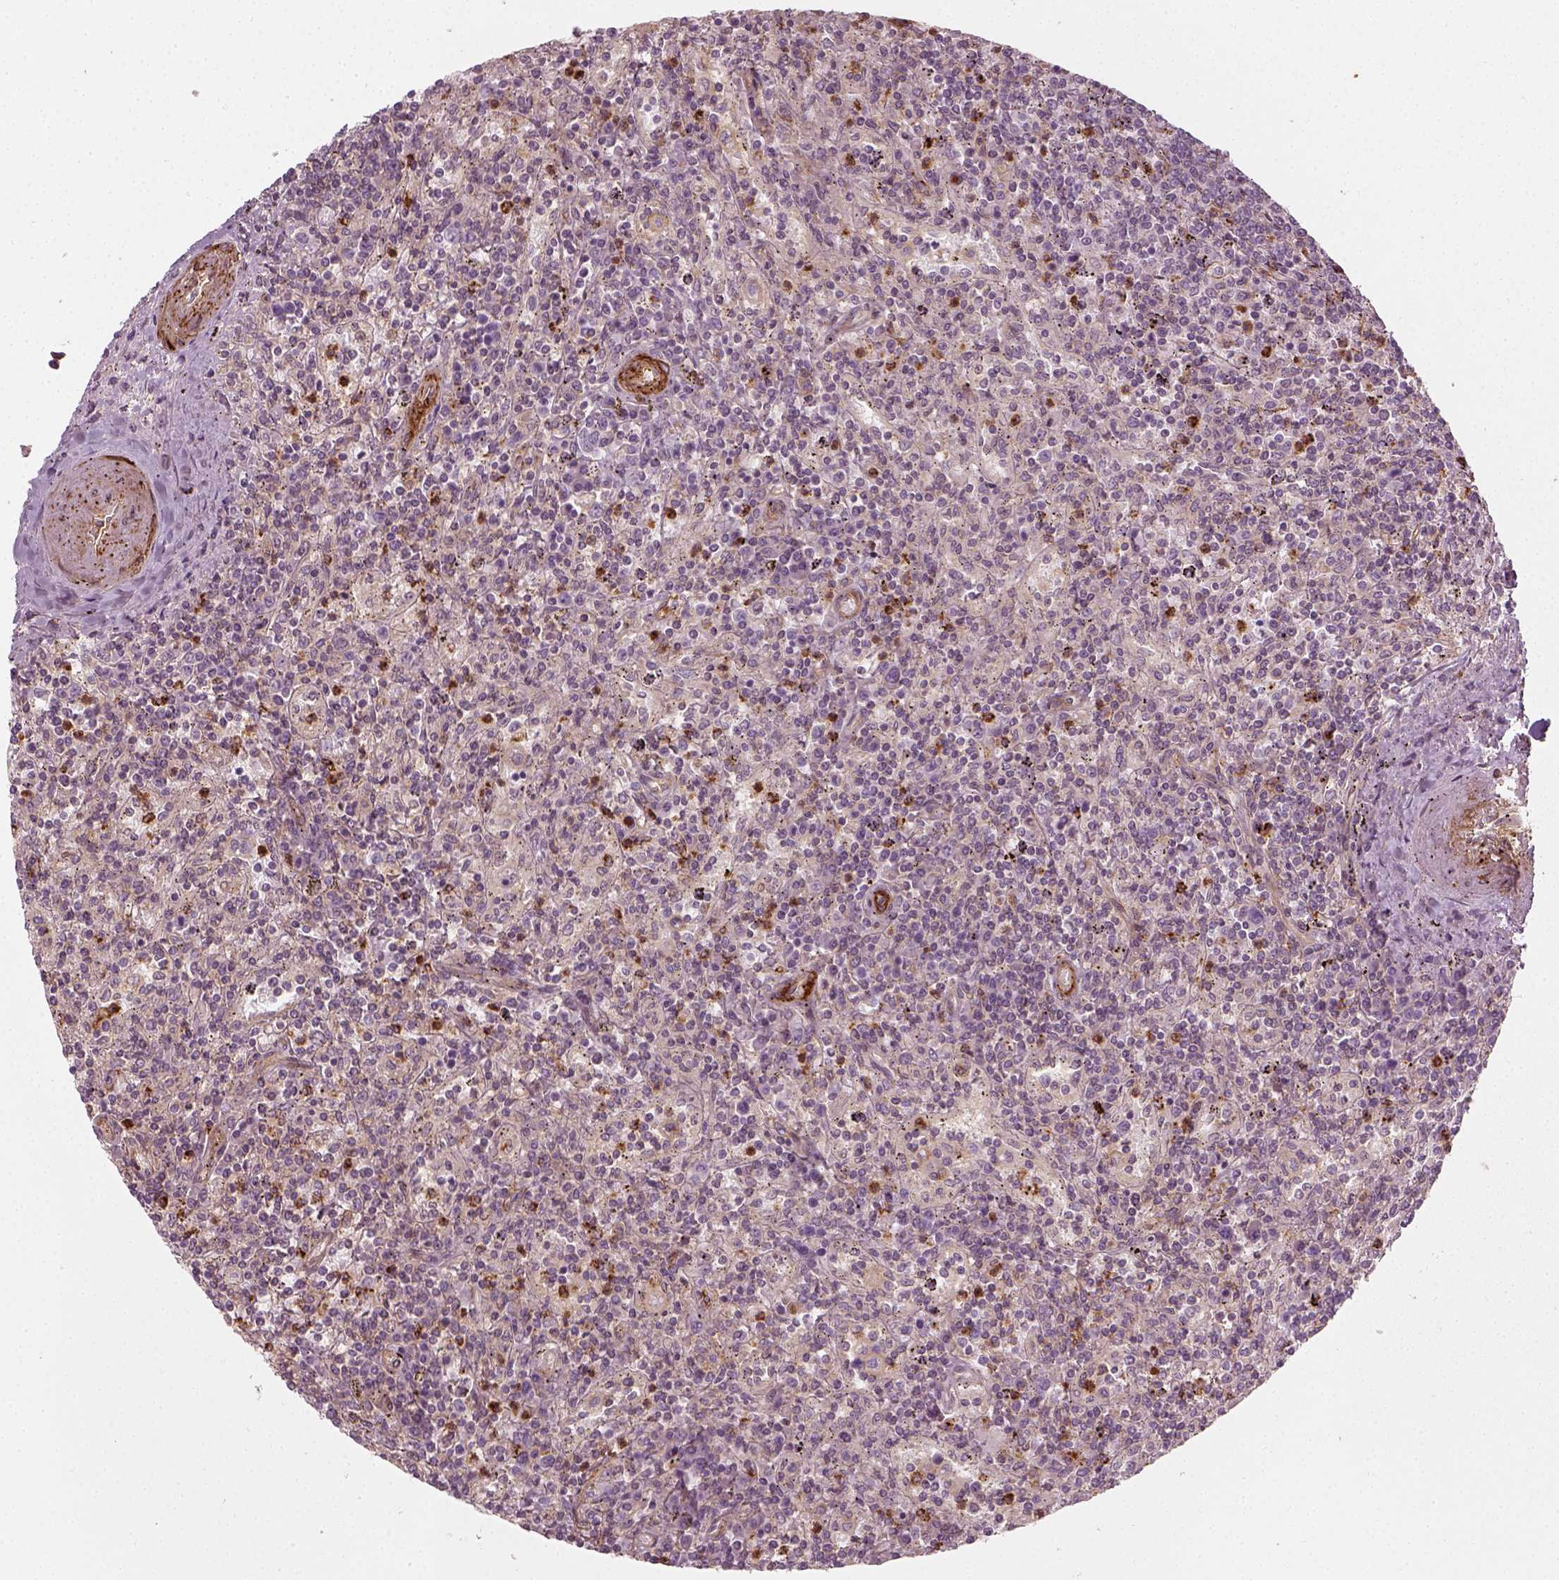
{"staining": {"intensity": "negative", "quantity": "none", "location": "none"}, "tissue": "lymphoma", "cell_type": "Tumor cells", "image_type": "cancer", "snomed": [{"axis": "morphology", "description": "Malignant lymphoma, non-Hodgkin's type, Low grade"}, {"axis": "topography", "description": "Spleen"}], "caption": "IHC photomicrograph of neoplastic tissue: human lymphoma stained with DAB (3,3'-diaminobenzidine) shows no significant protein expression in tumor cells.", "gene": "NPTN", "patient": {"sex": "male", "age": 62}}